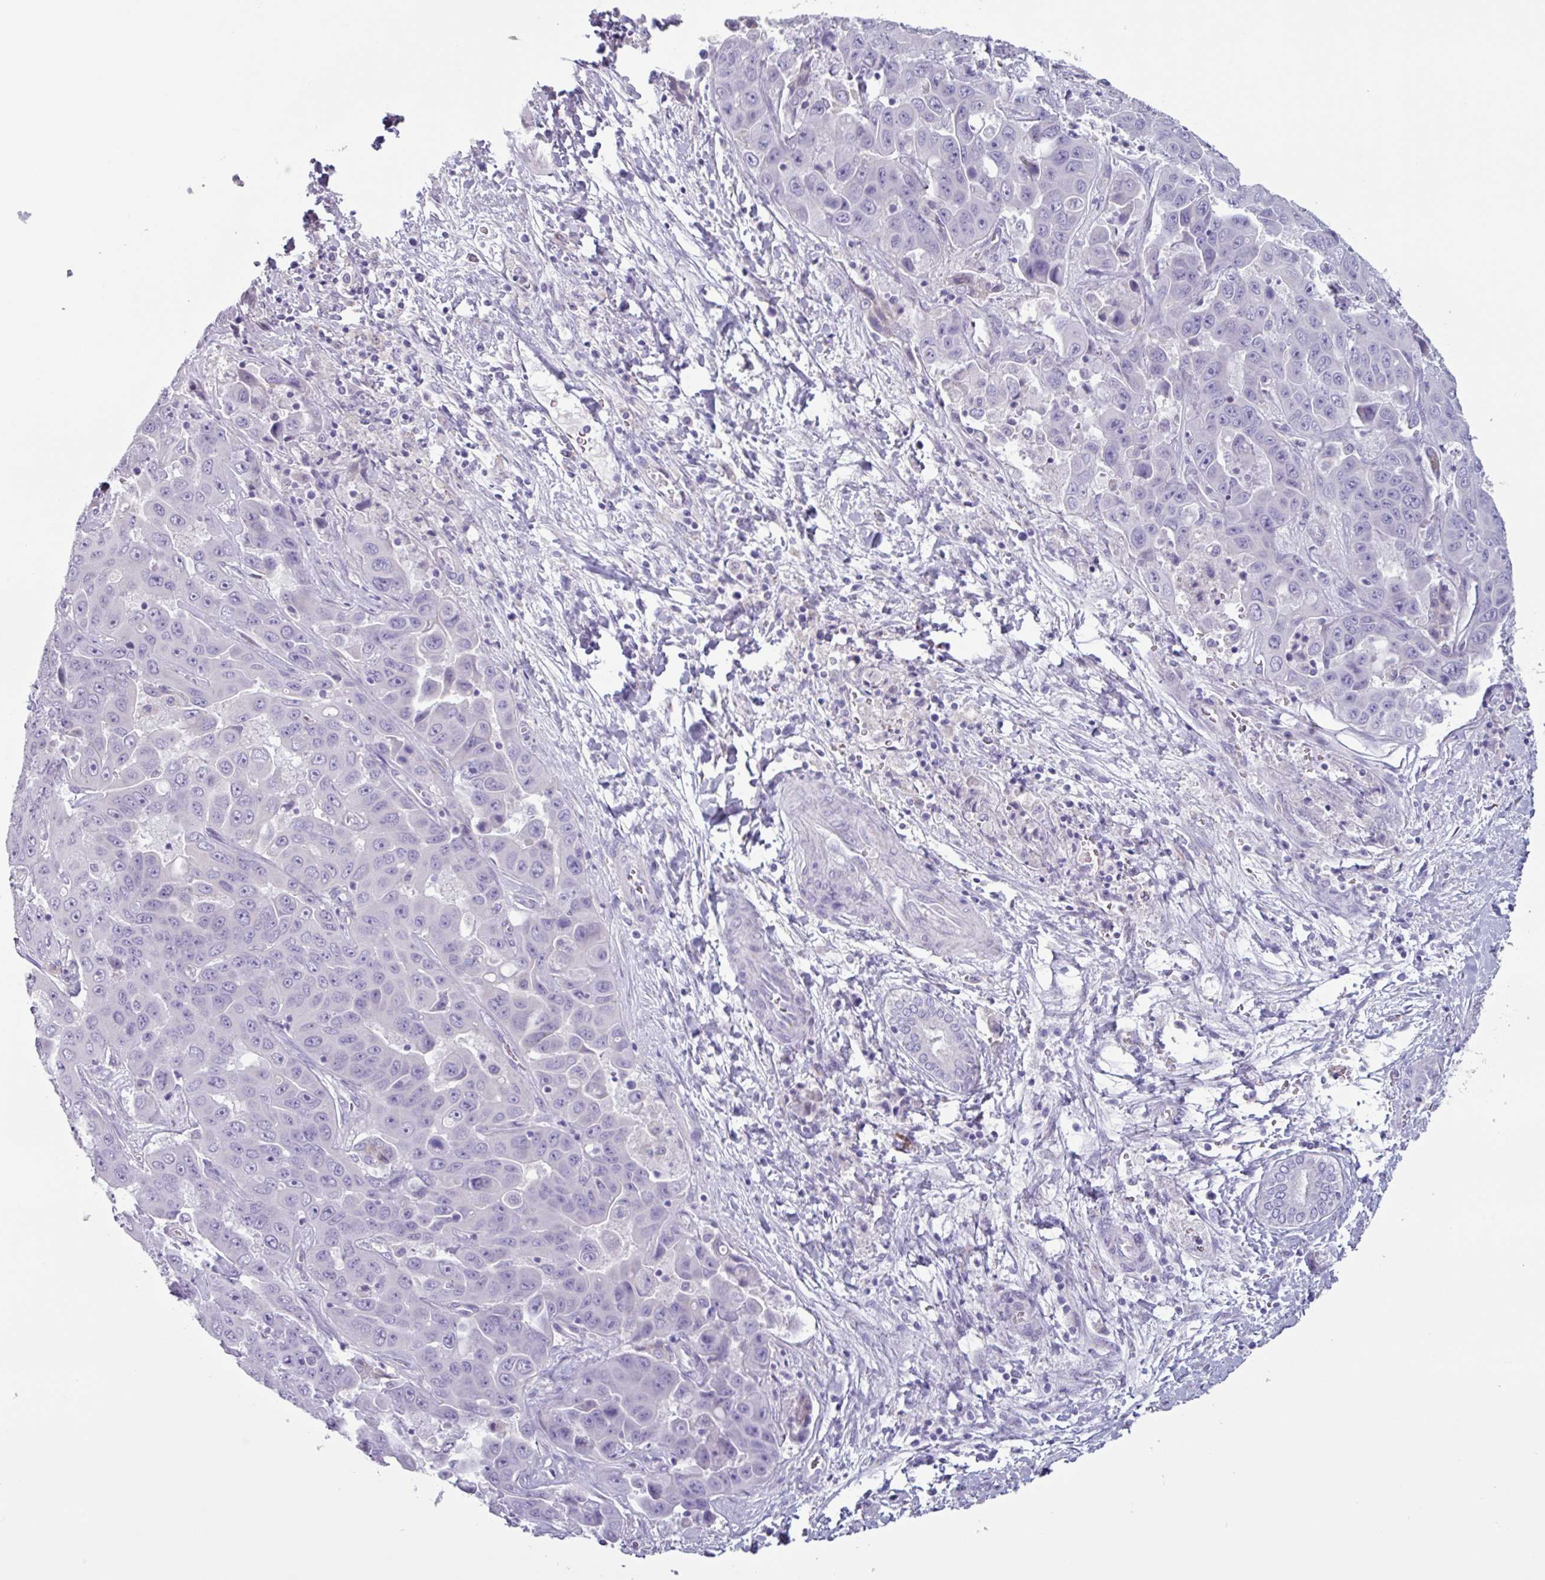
{"staining": {"intensity": "negative", "quantity": "none", "location": "none"}, "tissue": "liver cancer", "cell_type": "Tumor cells", "image_type": "cancer", "snomed": [{"axis": "morphology", "description": "Cholangiocarcinoma"}, {"axis": "topography", "description": "Liver"}], "caption": "A micrograph of human cholangiocarcinoma (liver) is negative for staining in tumor cells.", "gene": "ADGRE1", "patient": {"sex": "female", "age": 52}}